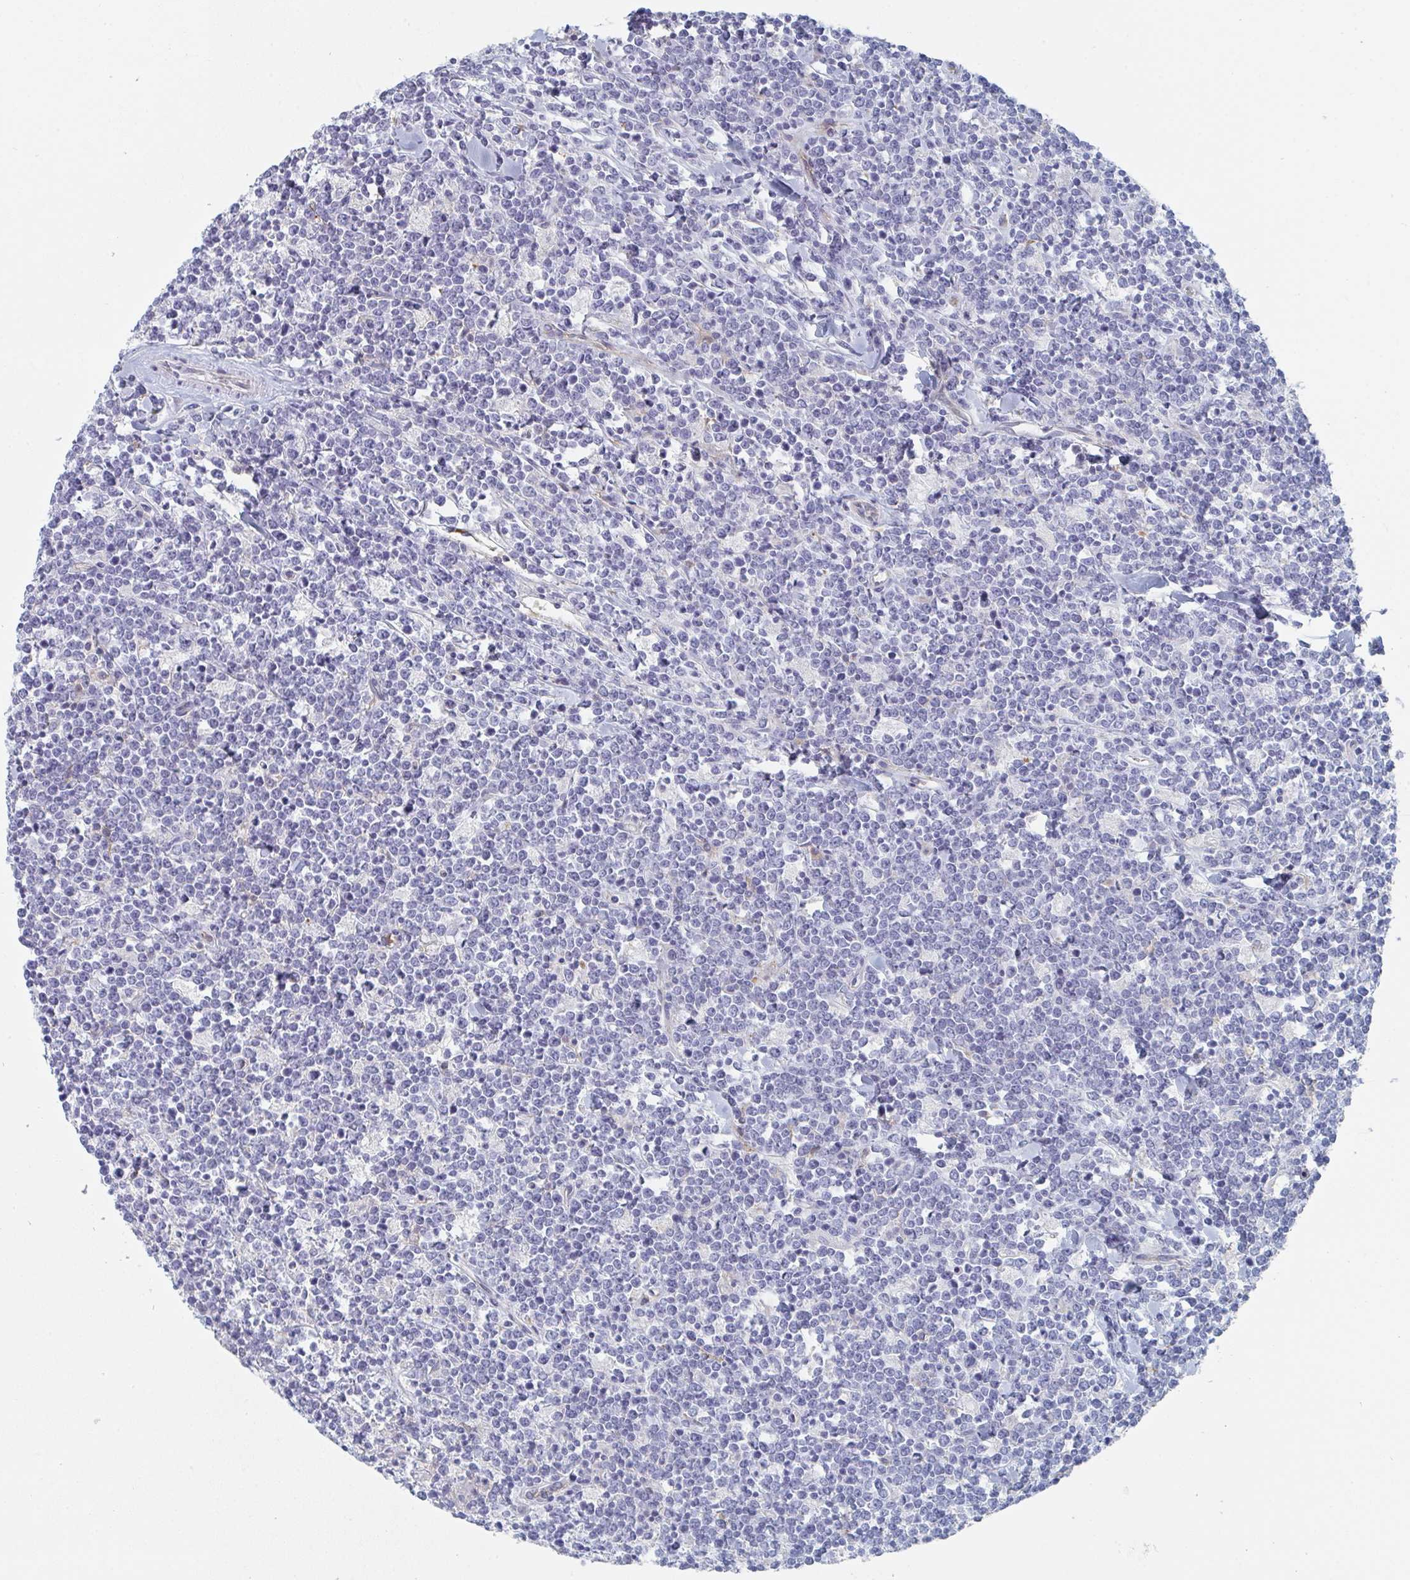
{"staining": {"intensity": "negative", "quantity": "none", "location": "none"}, "tissue": "lymphoma", "cell_type": "Tumor cells", "image_type": "cancer", "snomed": [{"axis": "morphology", "description": "Malignant lymphoma, non-Hodgkin's type, High grade"}, {"axis": "topography", "description": "Small intestine"}, {"axis": "topography", "description": "Colon"}], "caption": "Tumor cells are negative for brown protein staining in high-grade malignant lymphoma, non-Hodgkin's type.", "gene": "DAB2", "patient": {"sex": "male", "age": 8}}